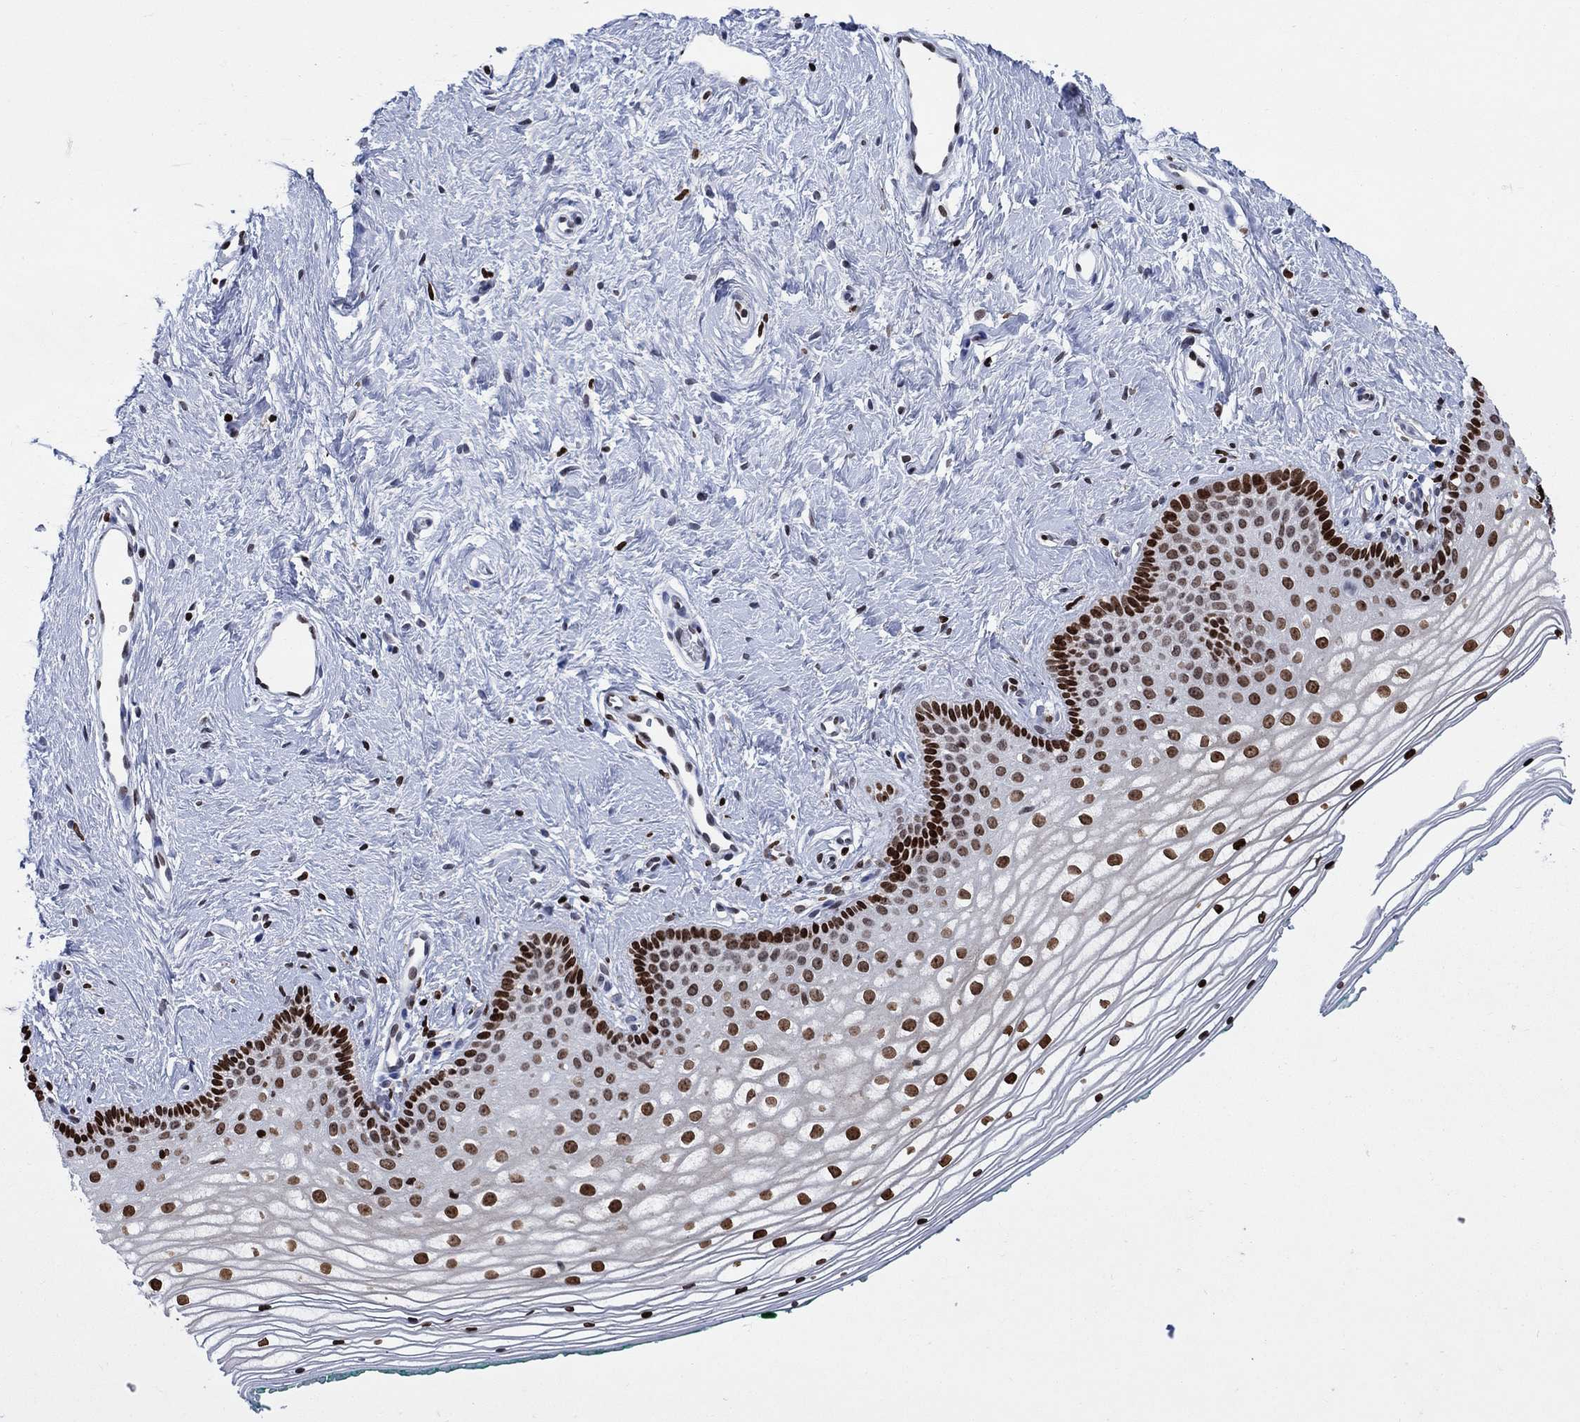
{"staining": {"intensity": "strong", "quantity": "25%-75%", "location": "nuclear"}, "tissue": "vagina", "cell_type": "Squamous epithelial cells", "image_type": "normal", "snomed": [{"axis": "morphology", "description": "Normal tissue, NOS"}, {"axis": "topography", "description": "Vagina"}], "caption": "Protein expression analysis of normal vagina reveals strong nuclear staining in about 25%-75% of squamous epithelial cells.", "gene": "HMGA1", "patient": {"sex": "female", "age": 36}}